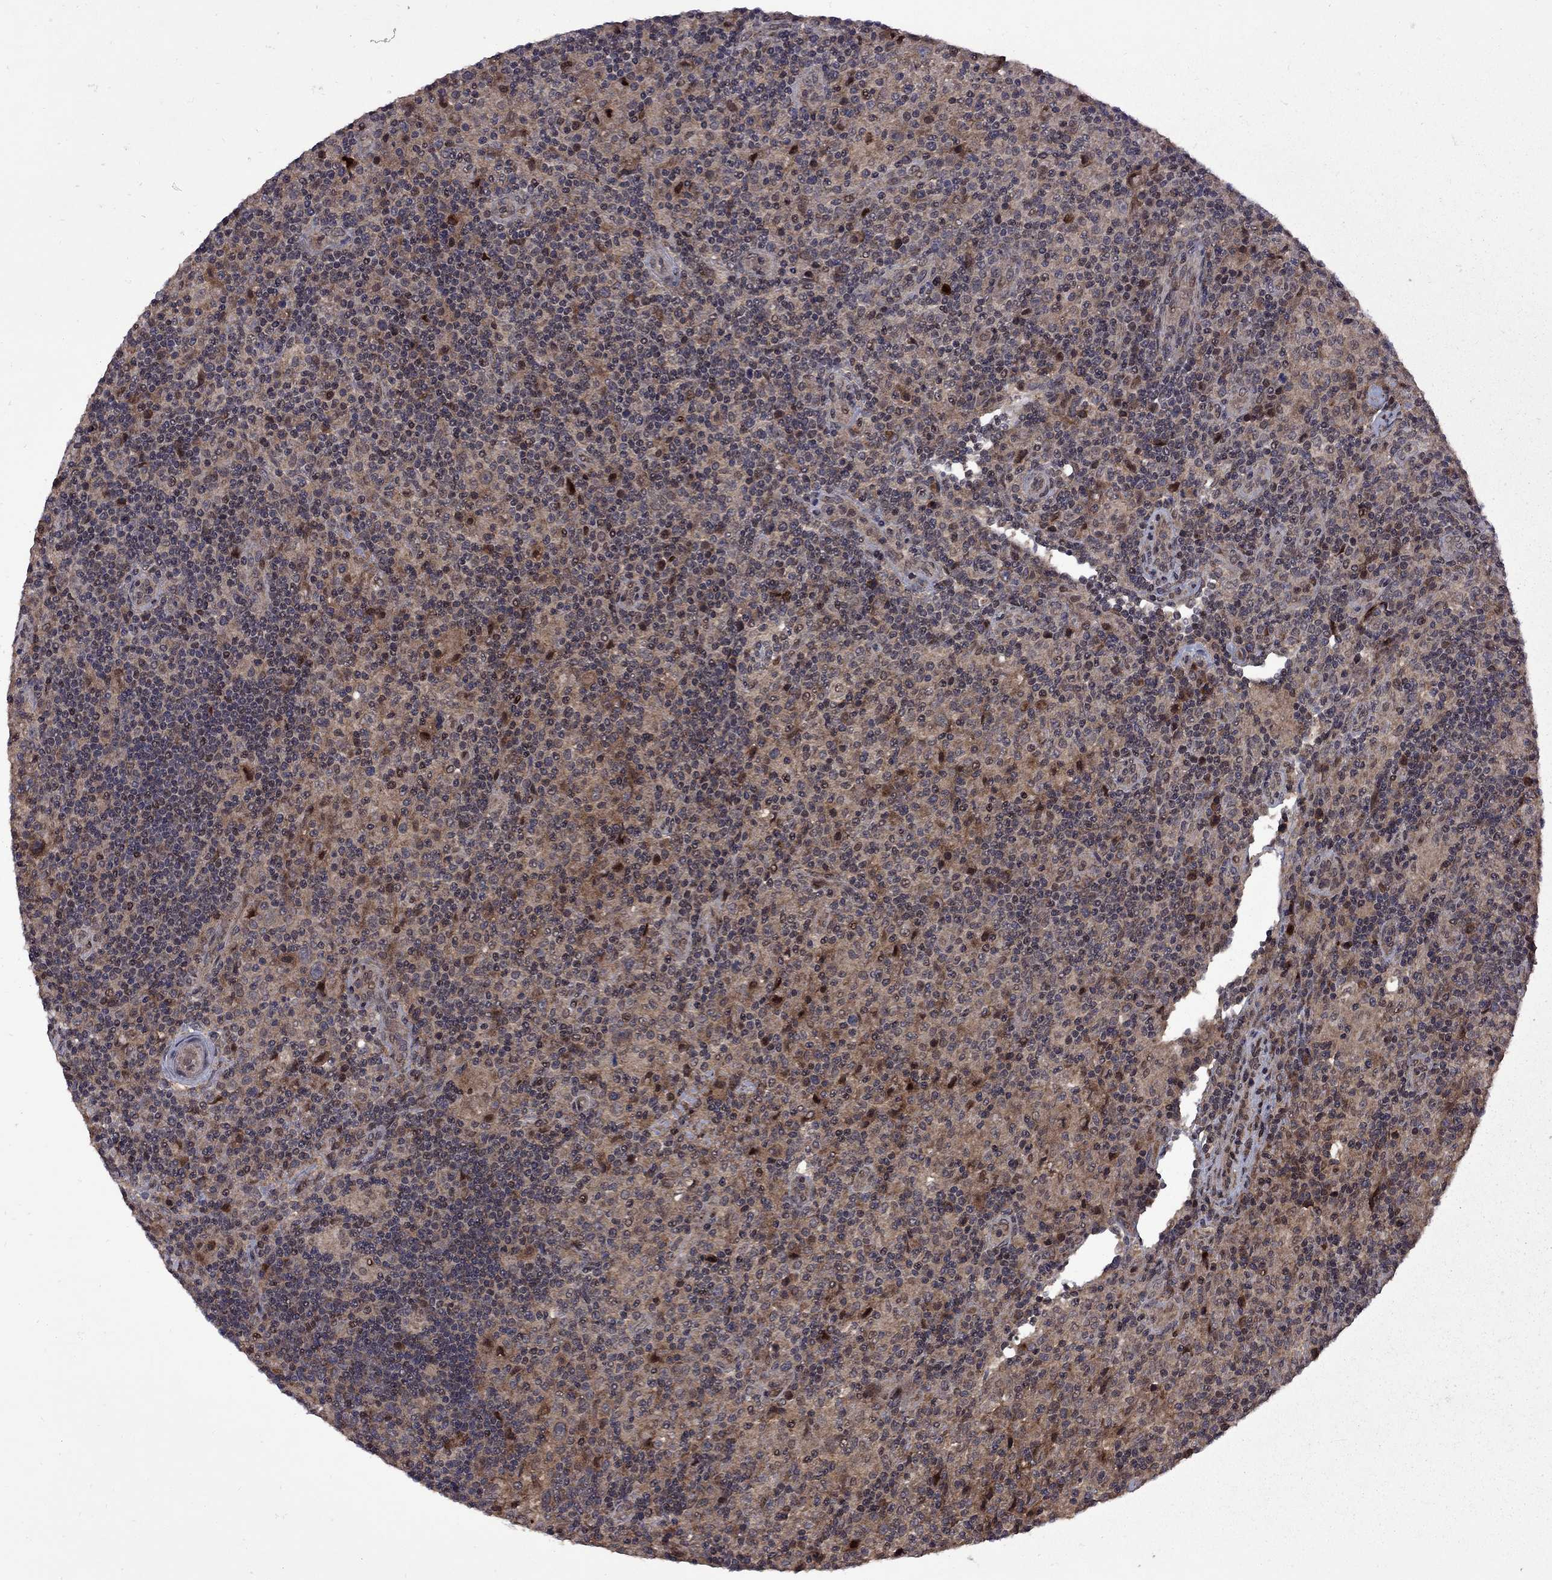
{"staining": {"intensity": "moderate", "quantity": "25%-75%", "location": "cytoplasmic/membranous"}, "tissue": "lymphoma", "cell_type": "Tumor cells", "image_type": "cancer", "snomed": [{"axis": "morphology", "description": "Hodgkin's disease, NOS"}, {"axis": "topography", "description": "Lymph node"}], "caption": "Protein staining by immunohistochemistry reveals moderate cytoplasmic/membranous positivity in about 25%-75% of tumor cells in lymphoma.", "gene": "IPP", "patient": {"sex": "male", "age": 70}}